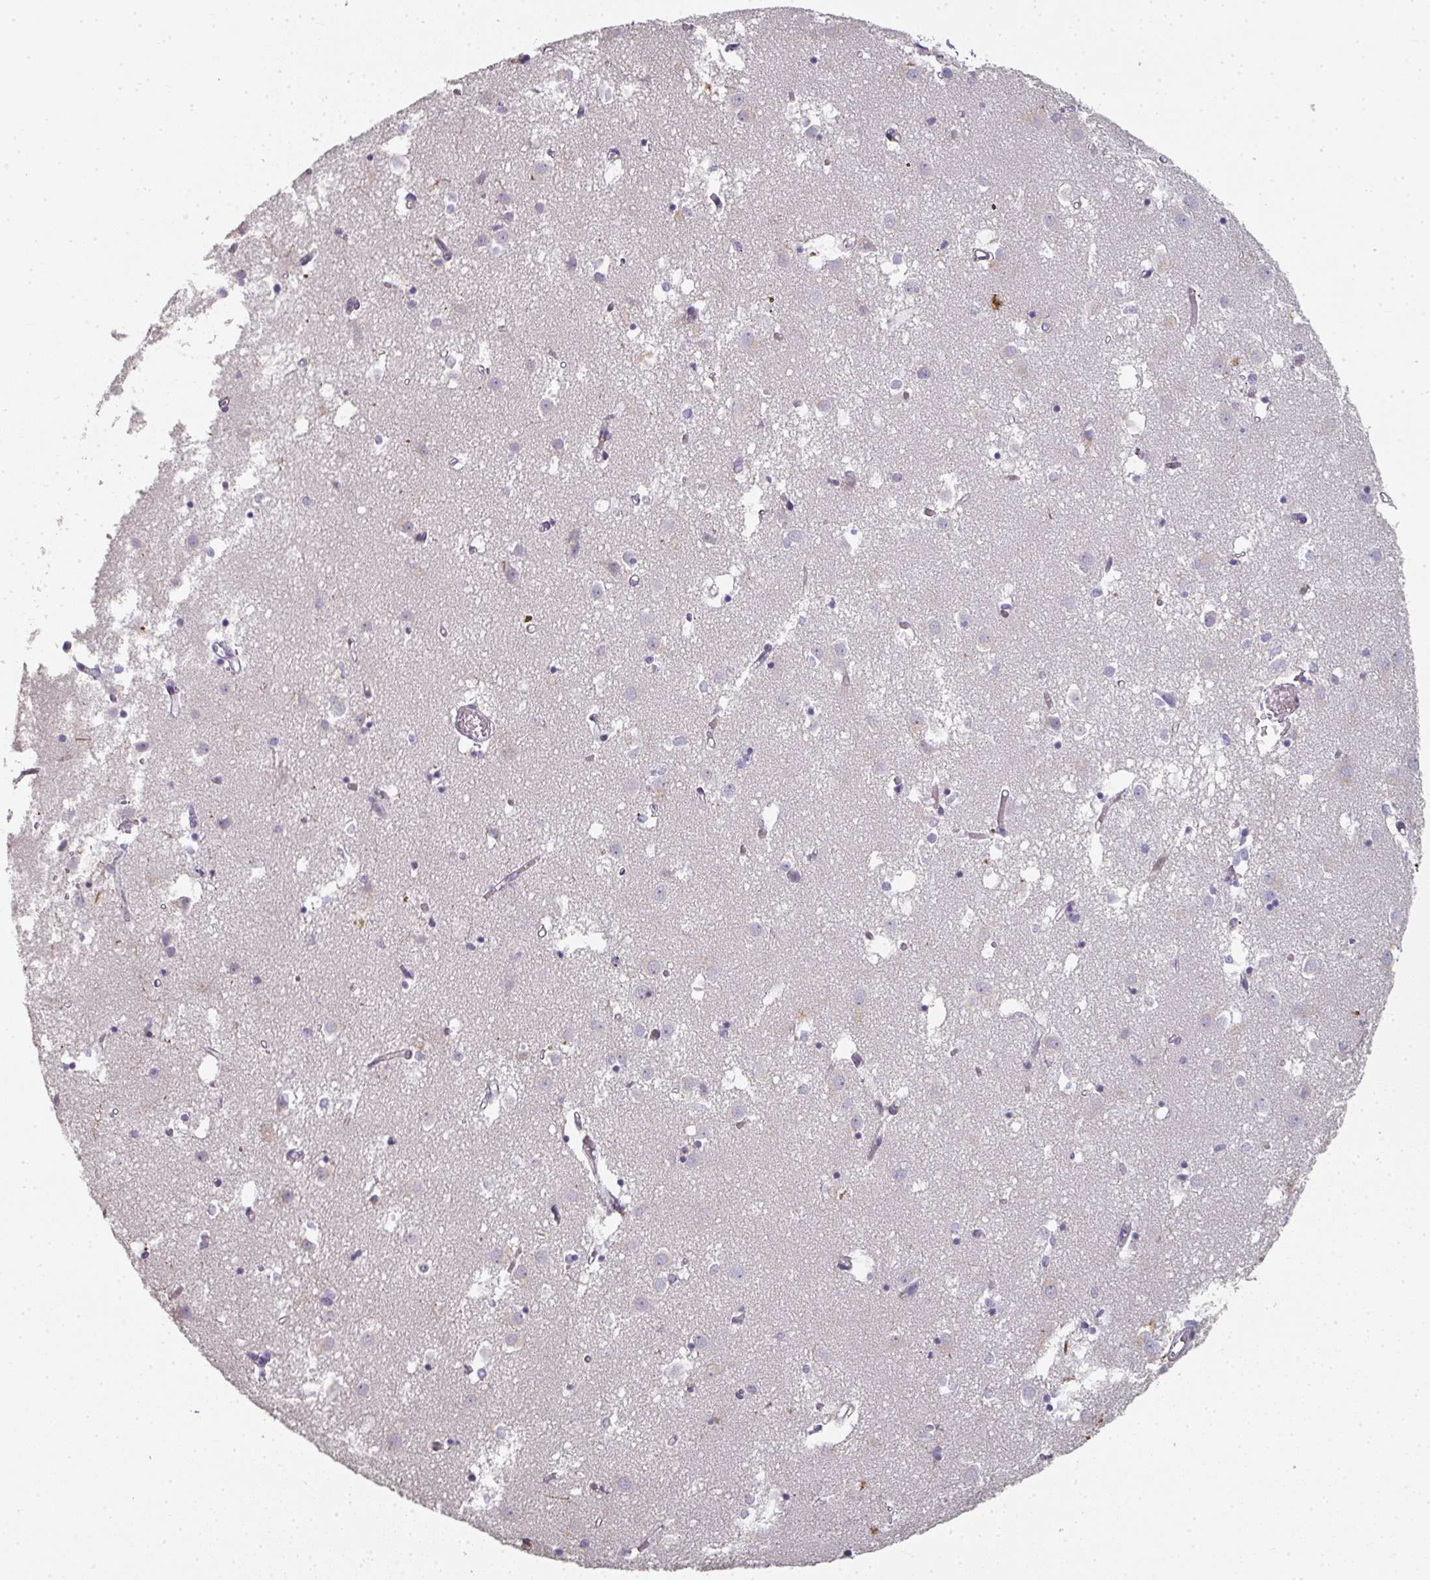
{"staining": {"intensity": "negative", "quantity": "none", "location": "none"}, "tissue": "caudate", "cell_type": "Glial cells", "image_type": "normal", "snomed": [{"axis": "morphology", "description": "Normal tissue, NOS"}, {"axis": "topography", "description": "Lateral ventricle wall"}], "caption": "High power microscopy micrograph of an IHC histopathology image of unremarkable caudate, revealing no significant expression in glial cells. The staining was performed using DAB to visualize the protein expression in brown, while the nuclei were stained in blue with hematoxylin (Magnification: 20x).", "gene": "A1CF", "patient": {"sex": "male", "age": 70}}